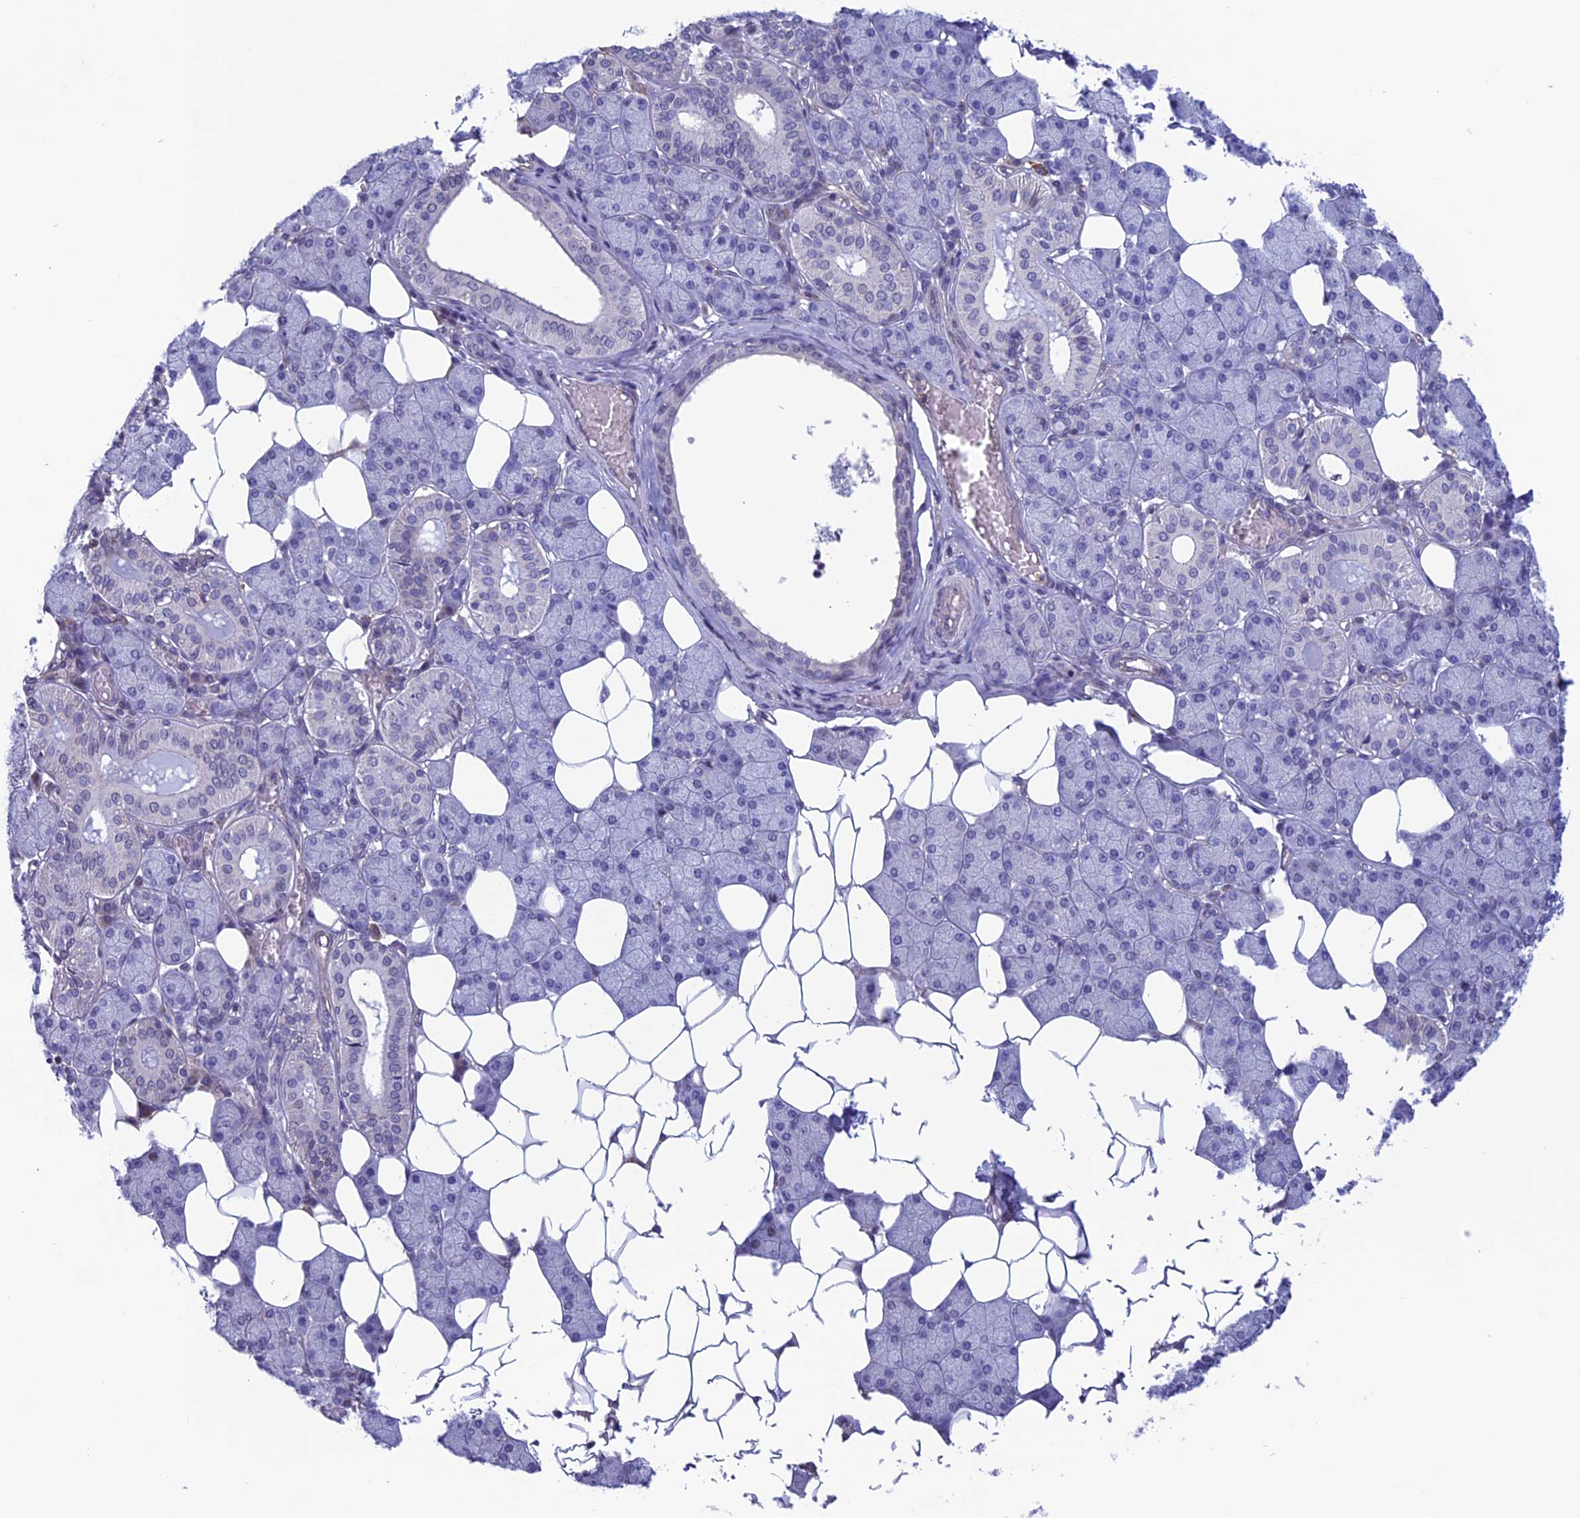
{"staining": {"intensity": "negative", "quantity": "none", "location": "none"}, "tissue": "salivary gland", "cell_type": "Glandular cells", "image_type": "normal", "snomed": [{"axis": "morphology", "description": "Normal tissue, NOS"}, {"axis": "topography", "description": "Salivary gland"}], "caption": "A high-resolution photomicrograph shows immunohistochemistry (IHC) staining of normal salivary gland, which shows no significant expression in glandular cells.", "gene": "SLC1A6", "patient": {"sex": "female", "age": 33}}